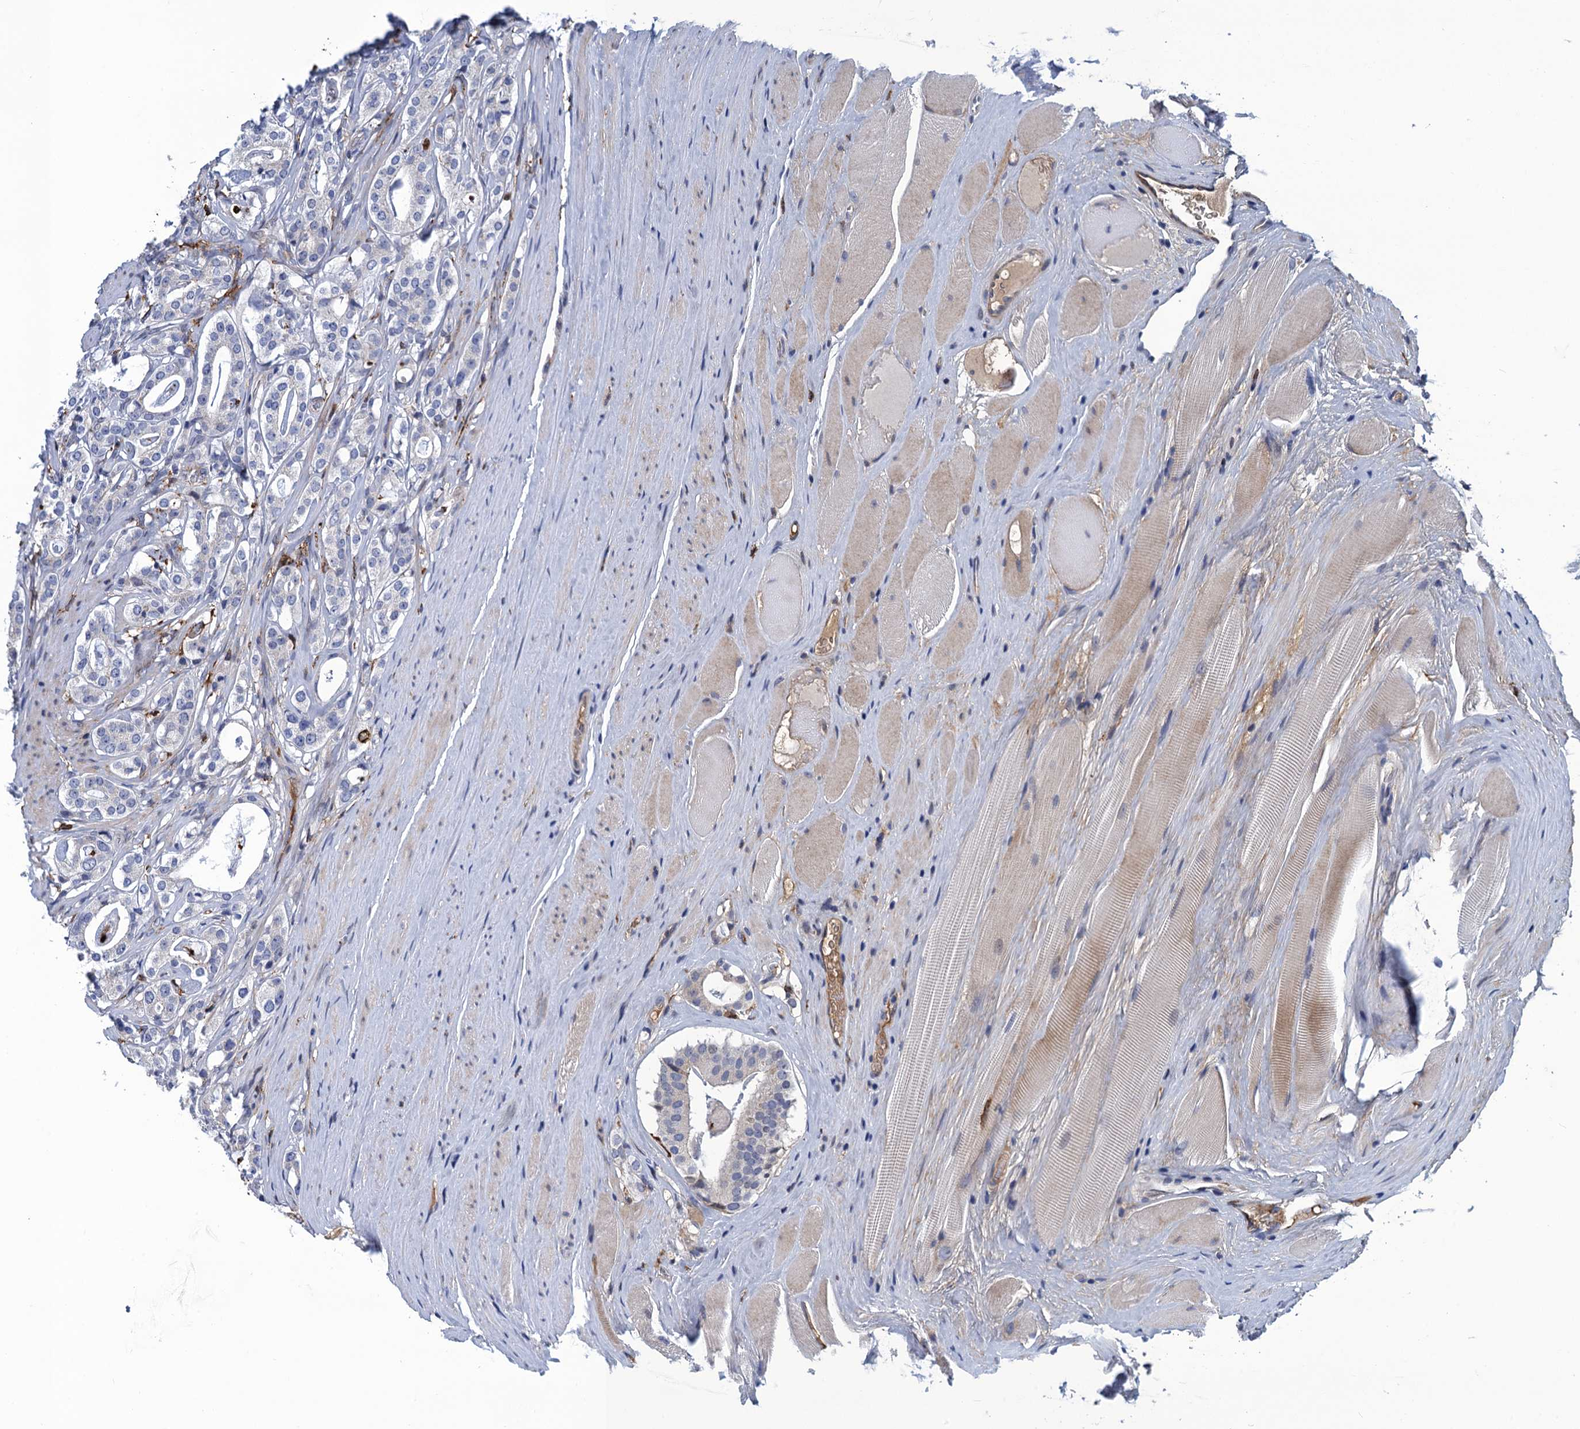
{"staining": {"intensity": "negative", "quantity": "none", "location": "none"}, "tissue": "prostate cancer", "cell_type": "Tumor cells", "image_type": "cancer", "snomed": [{"axis": "morphology", "description": "Adenocarcinoma, High grade"}, {"axis": "topography", "description": "Prostate"}], "caption": "An immunohistochemistry (IHC) micrograph of prostate cancer is shown. There is no staining in tumor cells of prostate cancer.", "gene": "DNHD1", "patient": {"sex": "male", "age": 63}}